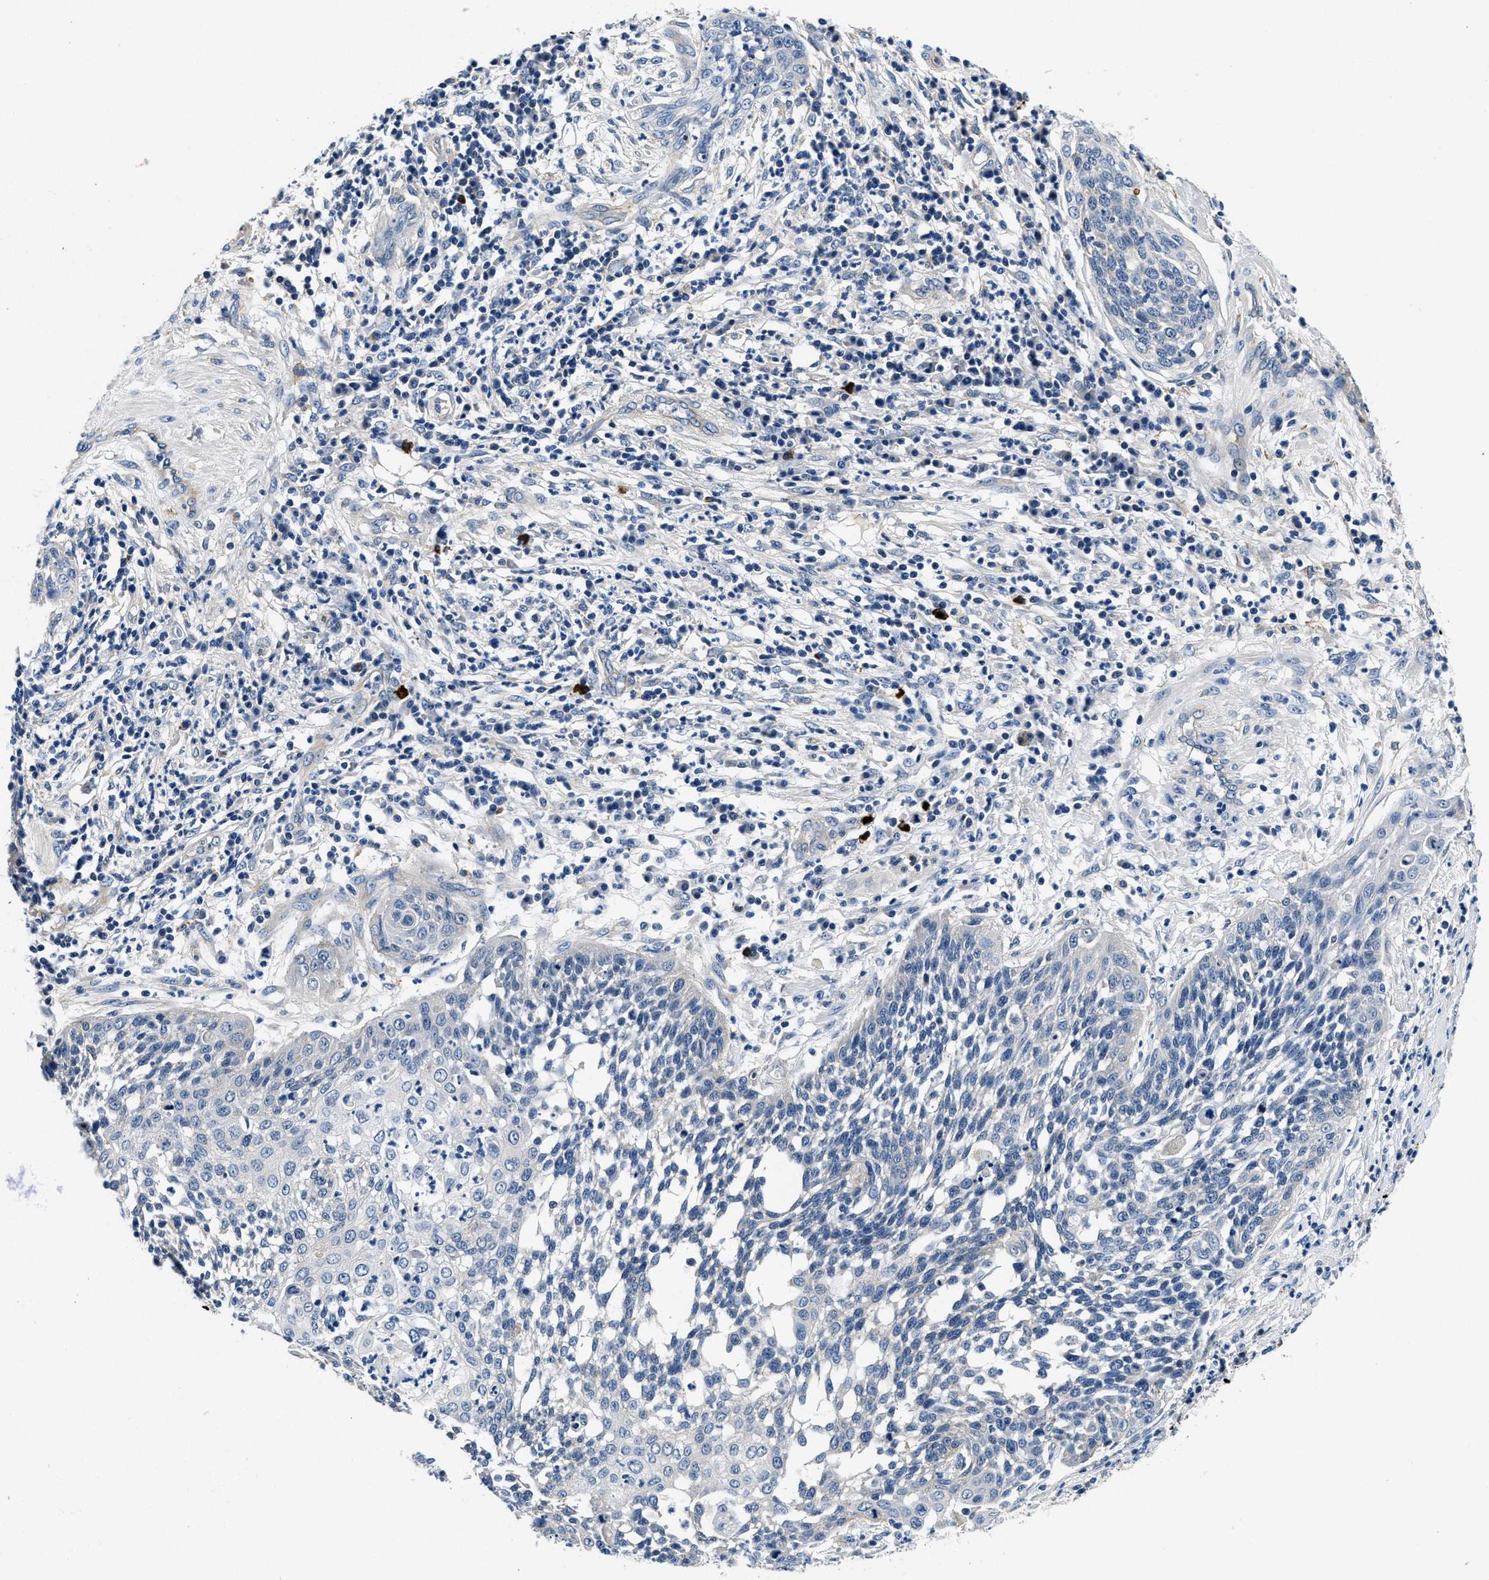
{"staining": {"intensity": "negative", "quantity": "none", "location": "none"}, "tissue": "cervical cancer", "cell_type": "Tumor cells", "image_type": "cancer", "snomed": [{"axis": "morphology", "description": "Squamous cell carcinoma, NOS"}, {"axis": "topography", "description": "Cervix"}], "caption": "This is an immunohistochemistry (IHC) histopathology image of human squamous cell carcinoma (cervical). There is no positivity in tumor cells.", "gene": "ZFAND3", "patient": {"sex": "female", "age": 34}}